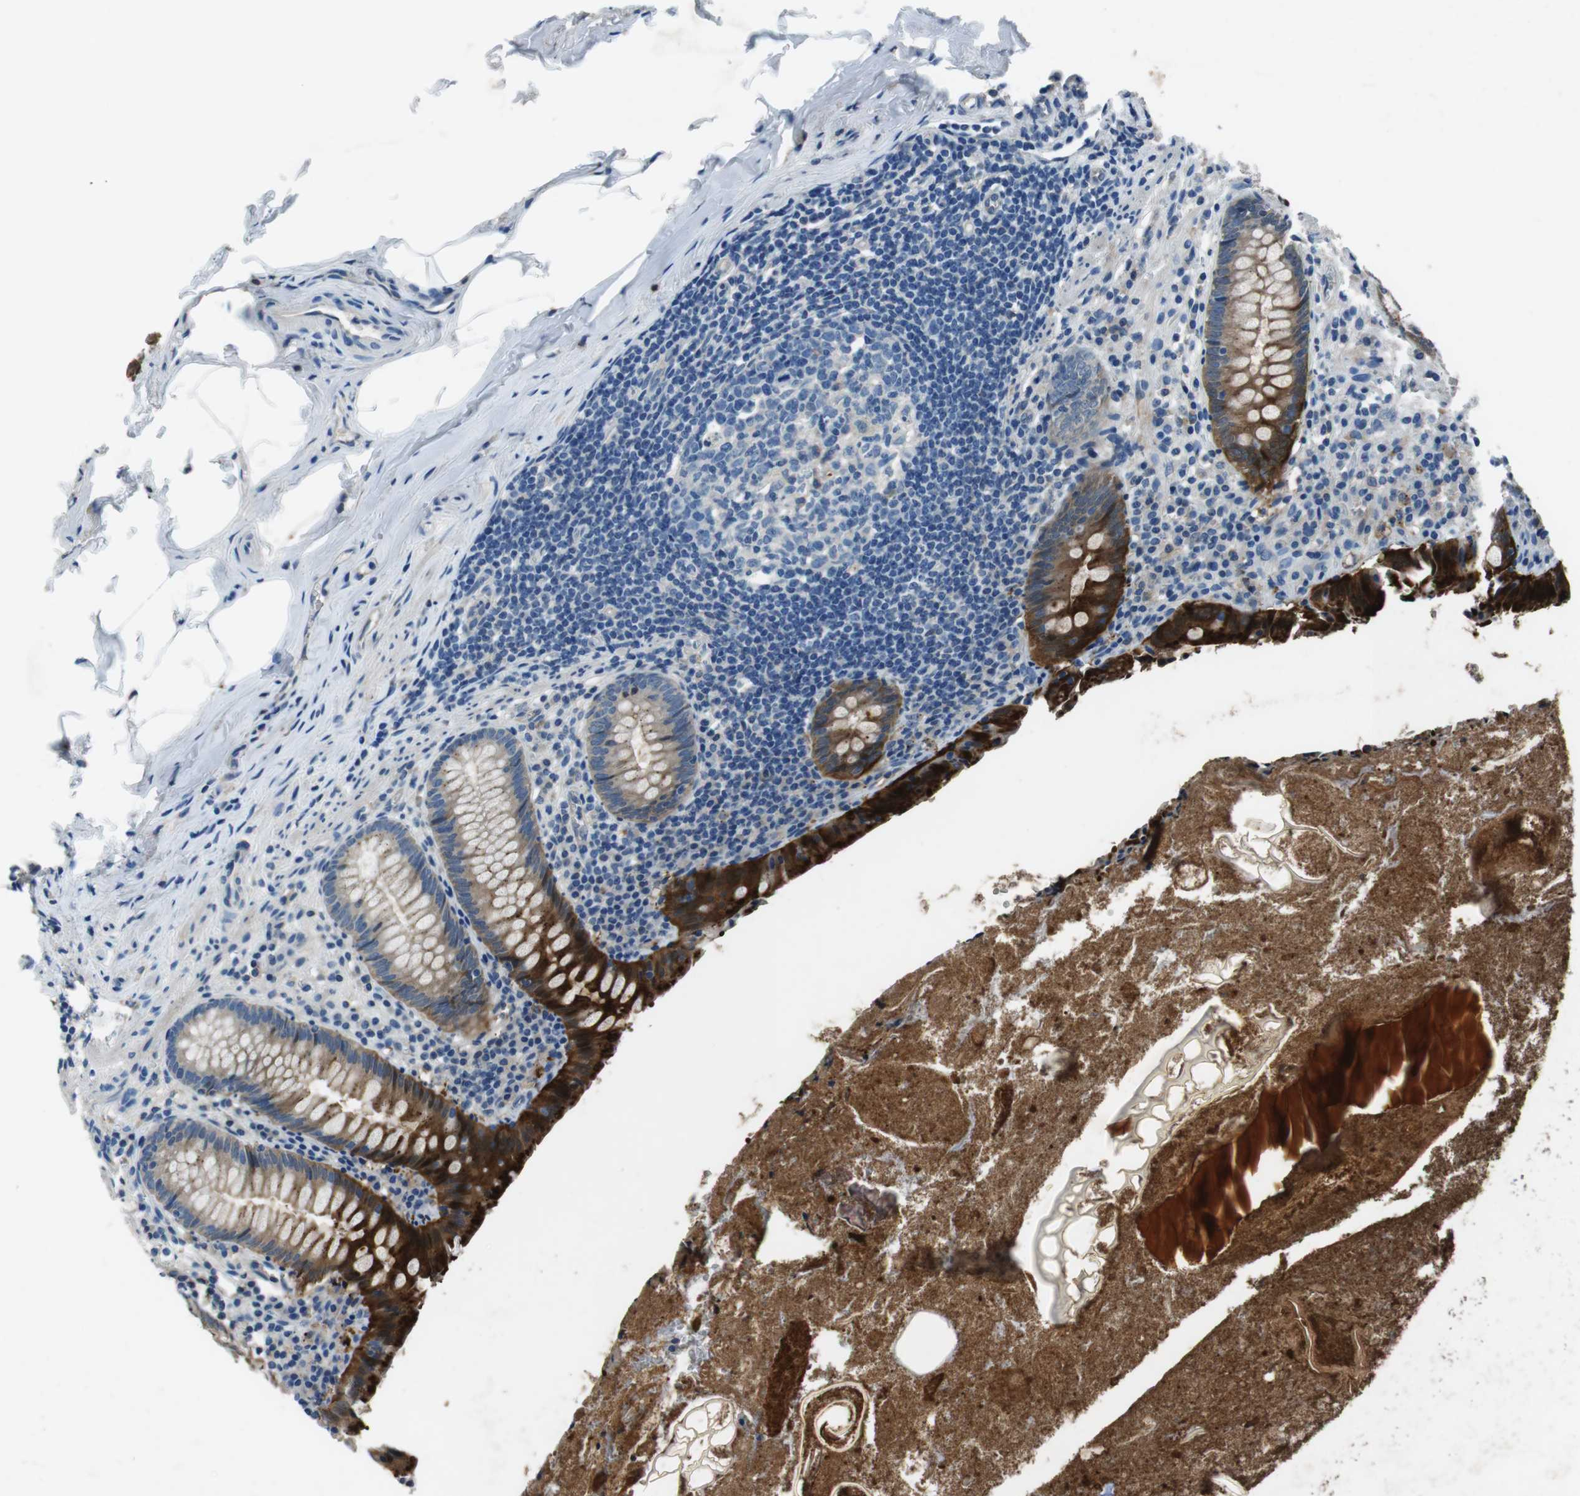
{"staining": {"intensity": "strong", "quantity": "25%-75%", "location": "cytoplasmic/membranous"}, "tissue": "appendix", "cell_type": "Glandular cells", "image_type": "normal", "snomed": [{"axis": "morphology", "description": "Normal tissue, NOS"}, {"axis": "topography", "description": "Appendix"}], "caption": "Immunohistochemical staining of benign human appendix reveals high levels of strong cytoplasmic/membranous positivity in about 25%-75% of glandular cells.", "gene": "TULP3", "patient": {"sex": "male", "age": 52}}